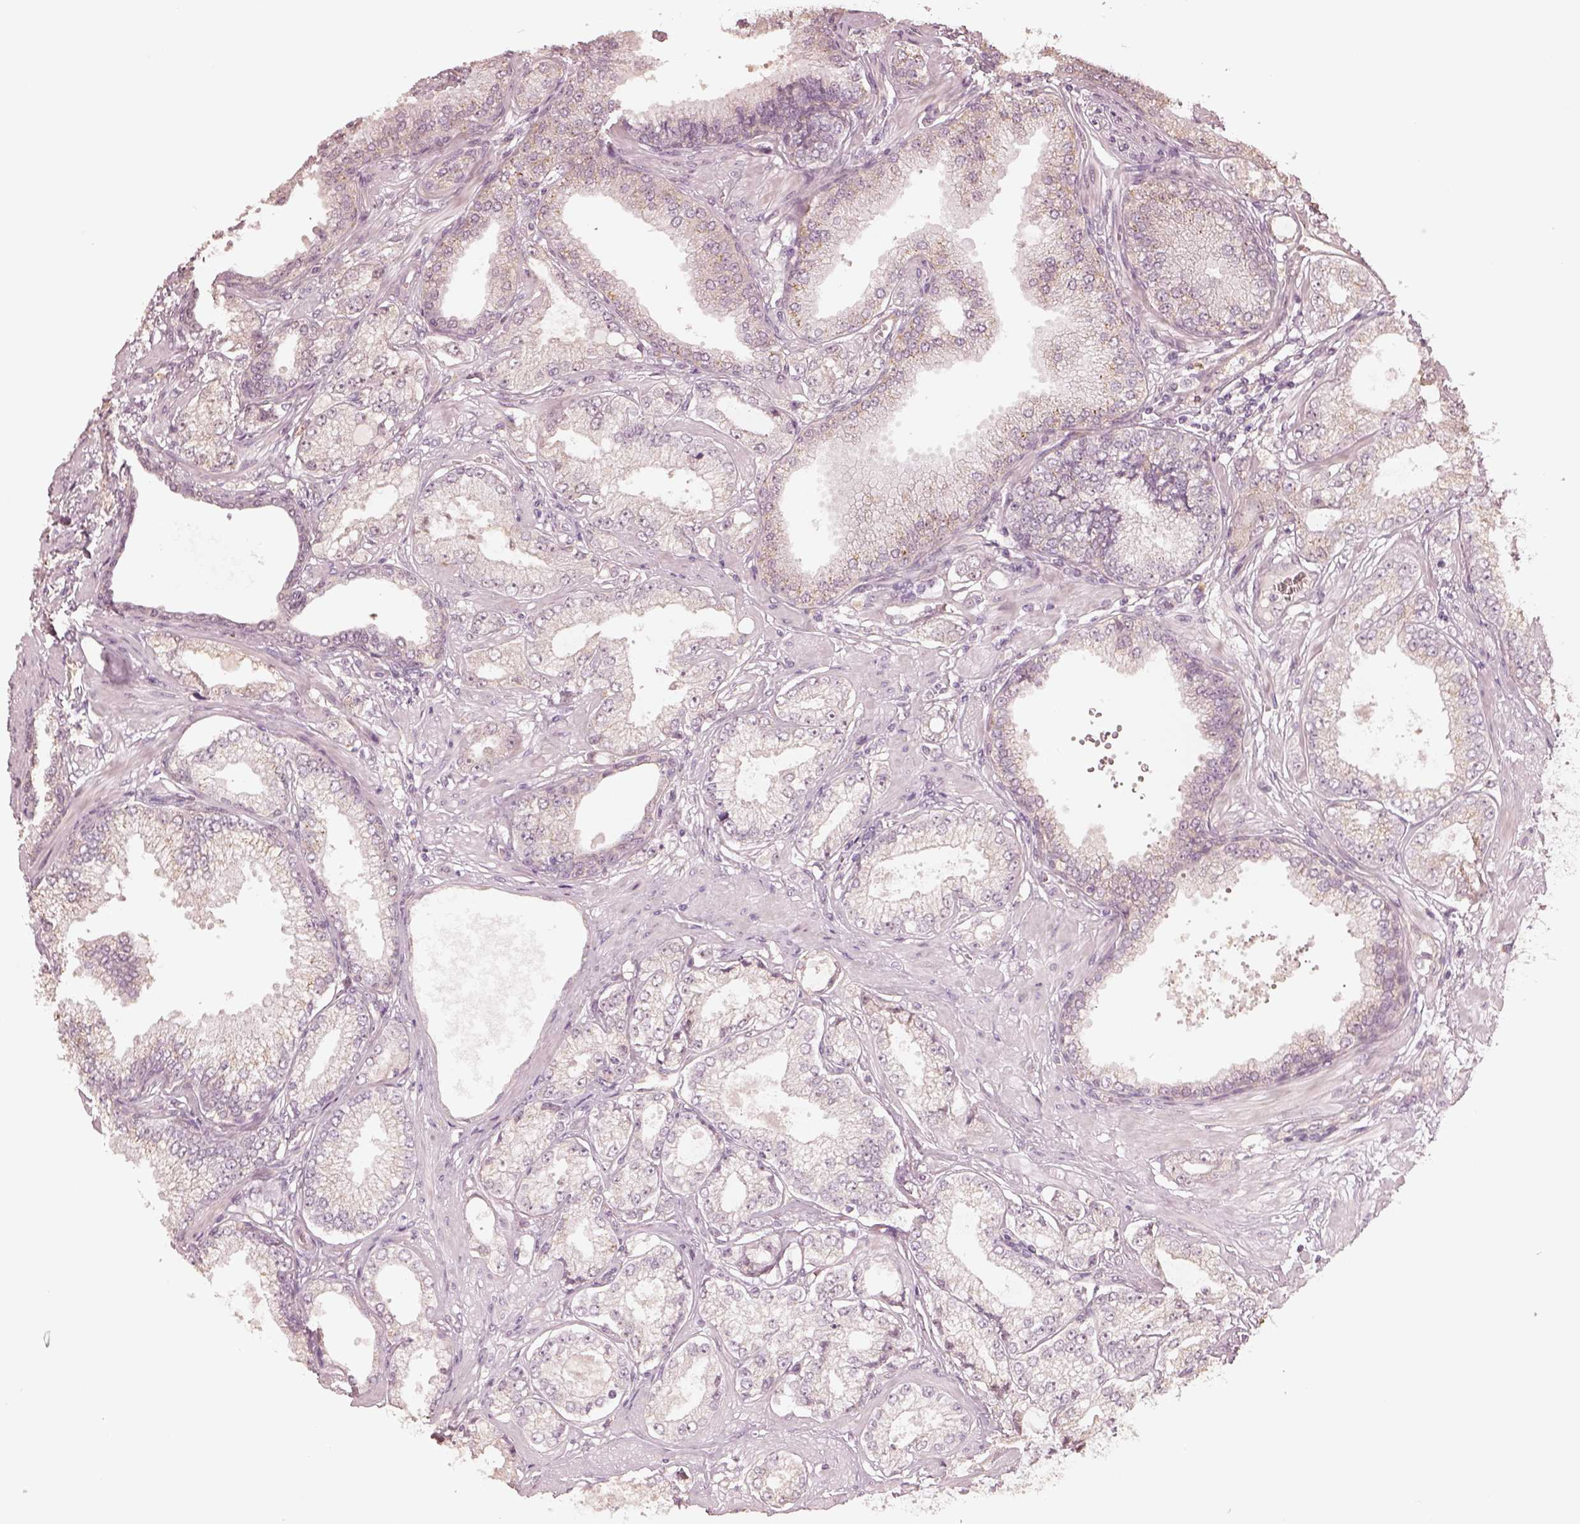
{"staining": {"intensity": "negative", "quantity": "none", "location": "none"}, "tissue": "prostate cancer", "cell_type": "Tumor cells", "image_type": "cancer", "snomed": [{"axis": "morphology", "description": "Adenocarcinoma, NOS"}, {"axis": "topography", "description": "Prostate"}], "caption": "Immunohistochemistry (IHC) image of prostate cancer stained for a protein (brown), which demonstrates no expression in tumor cells.", "gene": "CRB1", "patient": {"sex": "male", "age": 64}}